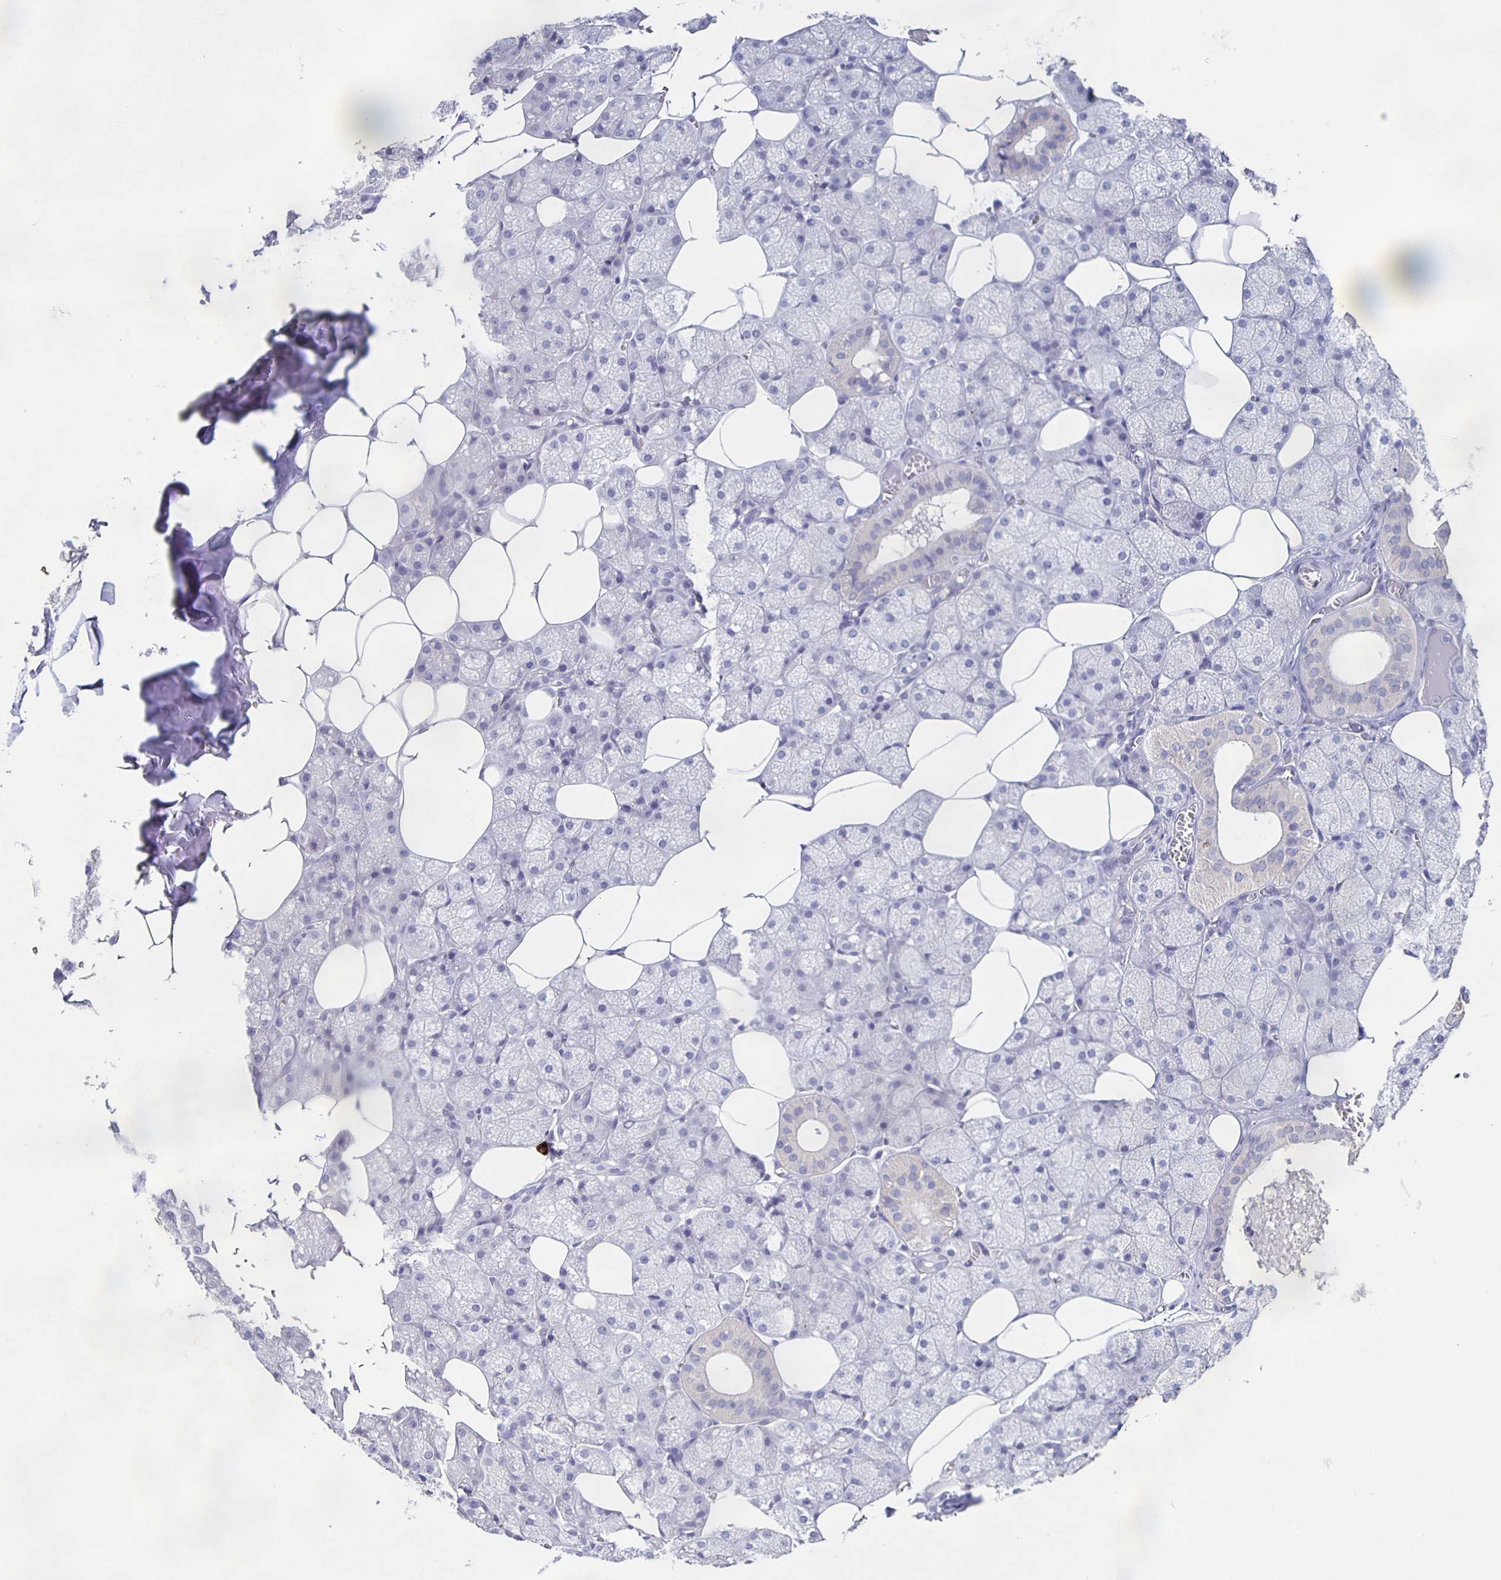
{"staining": {"intensity": "negative", "quantity": "none", "location": "none"}, "tissue": "salivary gland", "cell_type": "Glandular cells", "image_type": "normal", "snomed": [{"axis": "morphology", "description": "Normal tissue, NOS"}, {"axis": "topography", "description": "Salivary gland"}, {"axis": "topography", "description": "Peripheral nerve tissue"}], "caption": "Normal salivary gland was stained to show a protein in brown. There is no significant expression in glandular cells. (IHC, brightfield microscopy, high magnification).", "gene": "CARNS1", "patient": {"sex": "male", "age": 38}}